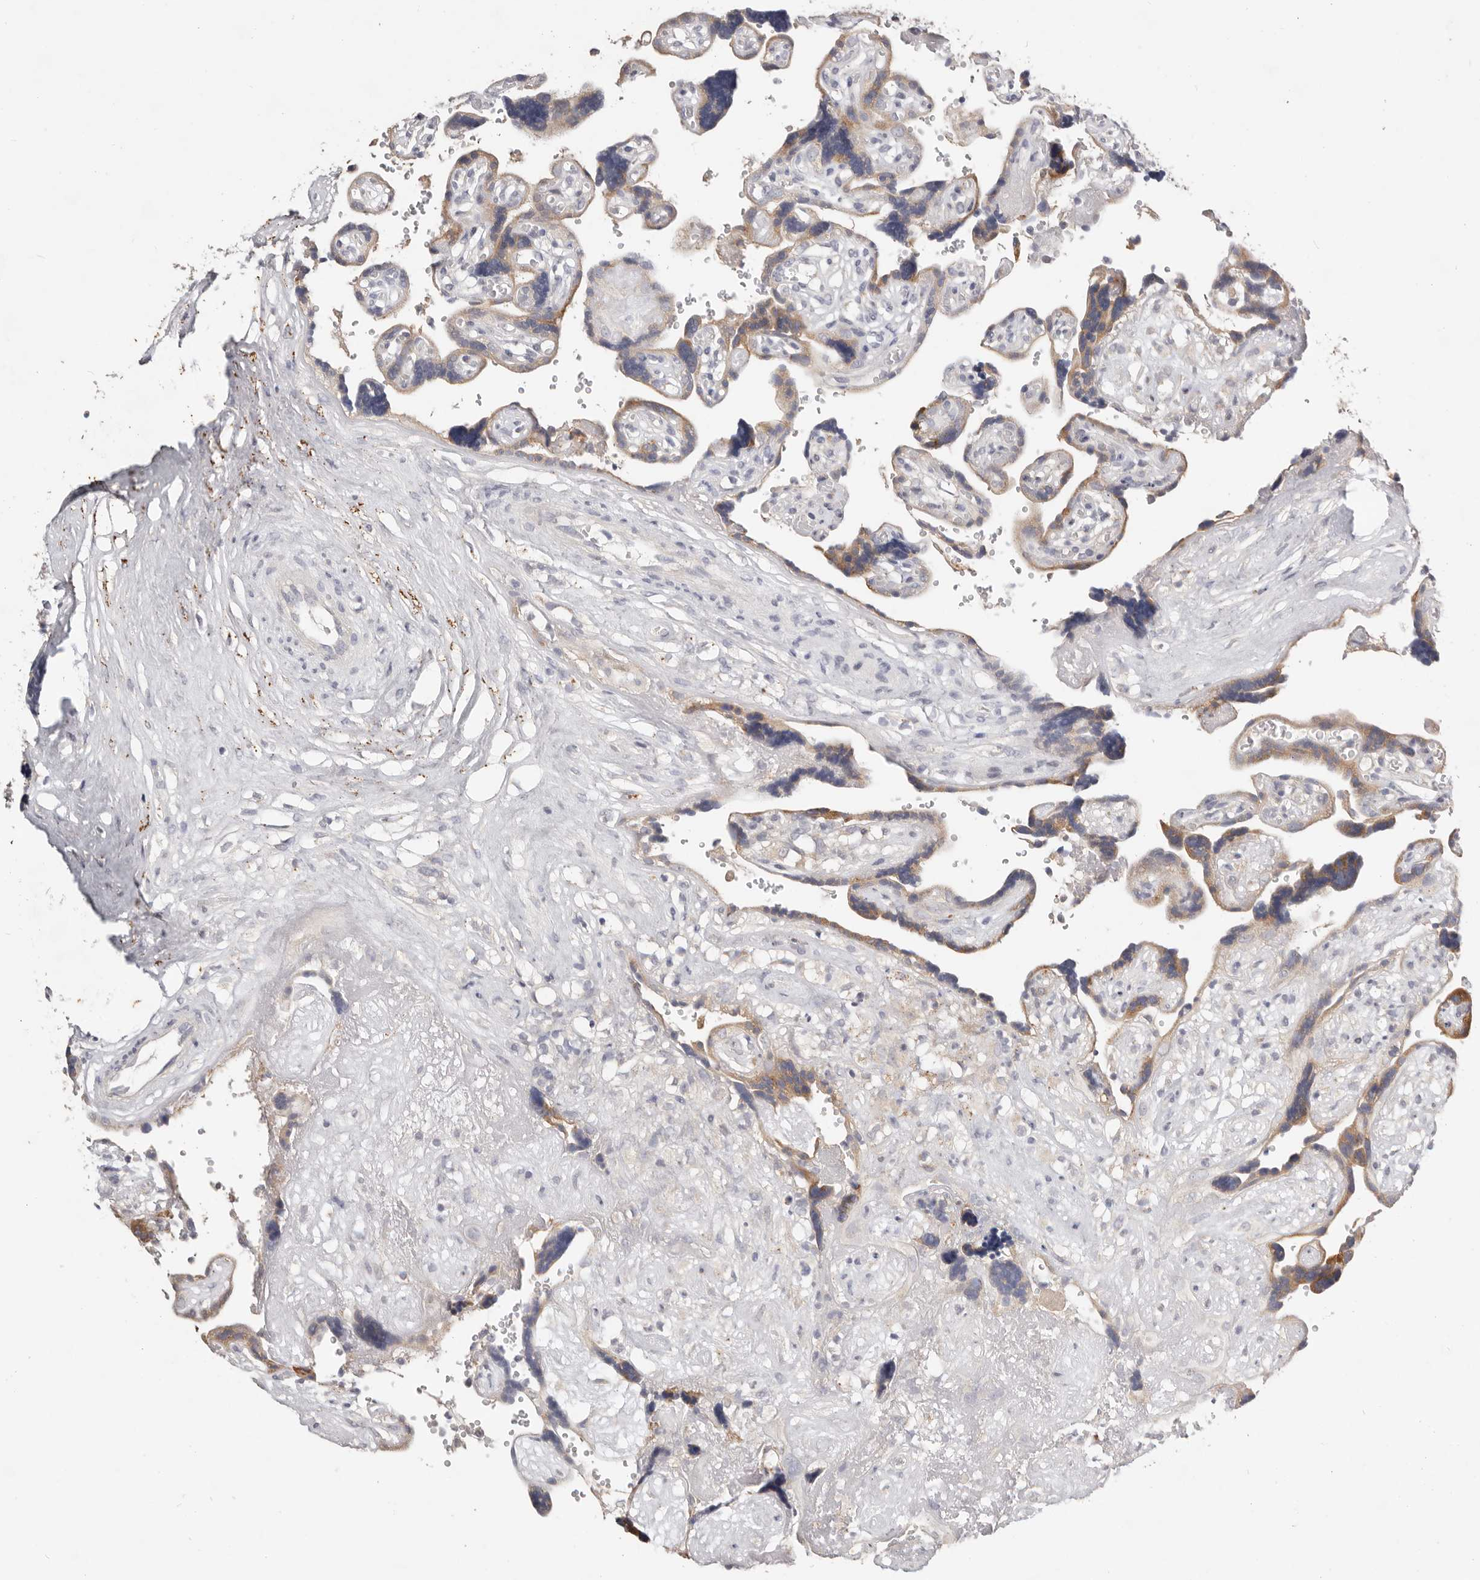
{"staining": {"intensity": "negative", "quantity": "none", "location": "none"}, "tissue": "placenta", "cell_type": "Decidual cells", "image_type": "normal", "snomed": [{"axis": "morphology", "description": "Normal tissue, NOS"}, {"axis": "topography", "description": "Placenta"}], "caption": "A photomicrograph of placenta stained for a protein exhibits no brown staining in decidual cells.", "gene": "WDR77", "patient": {"sex": "female", "age": 30}}